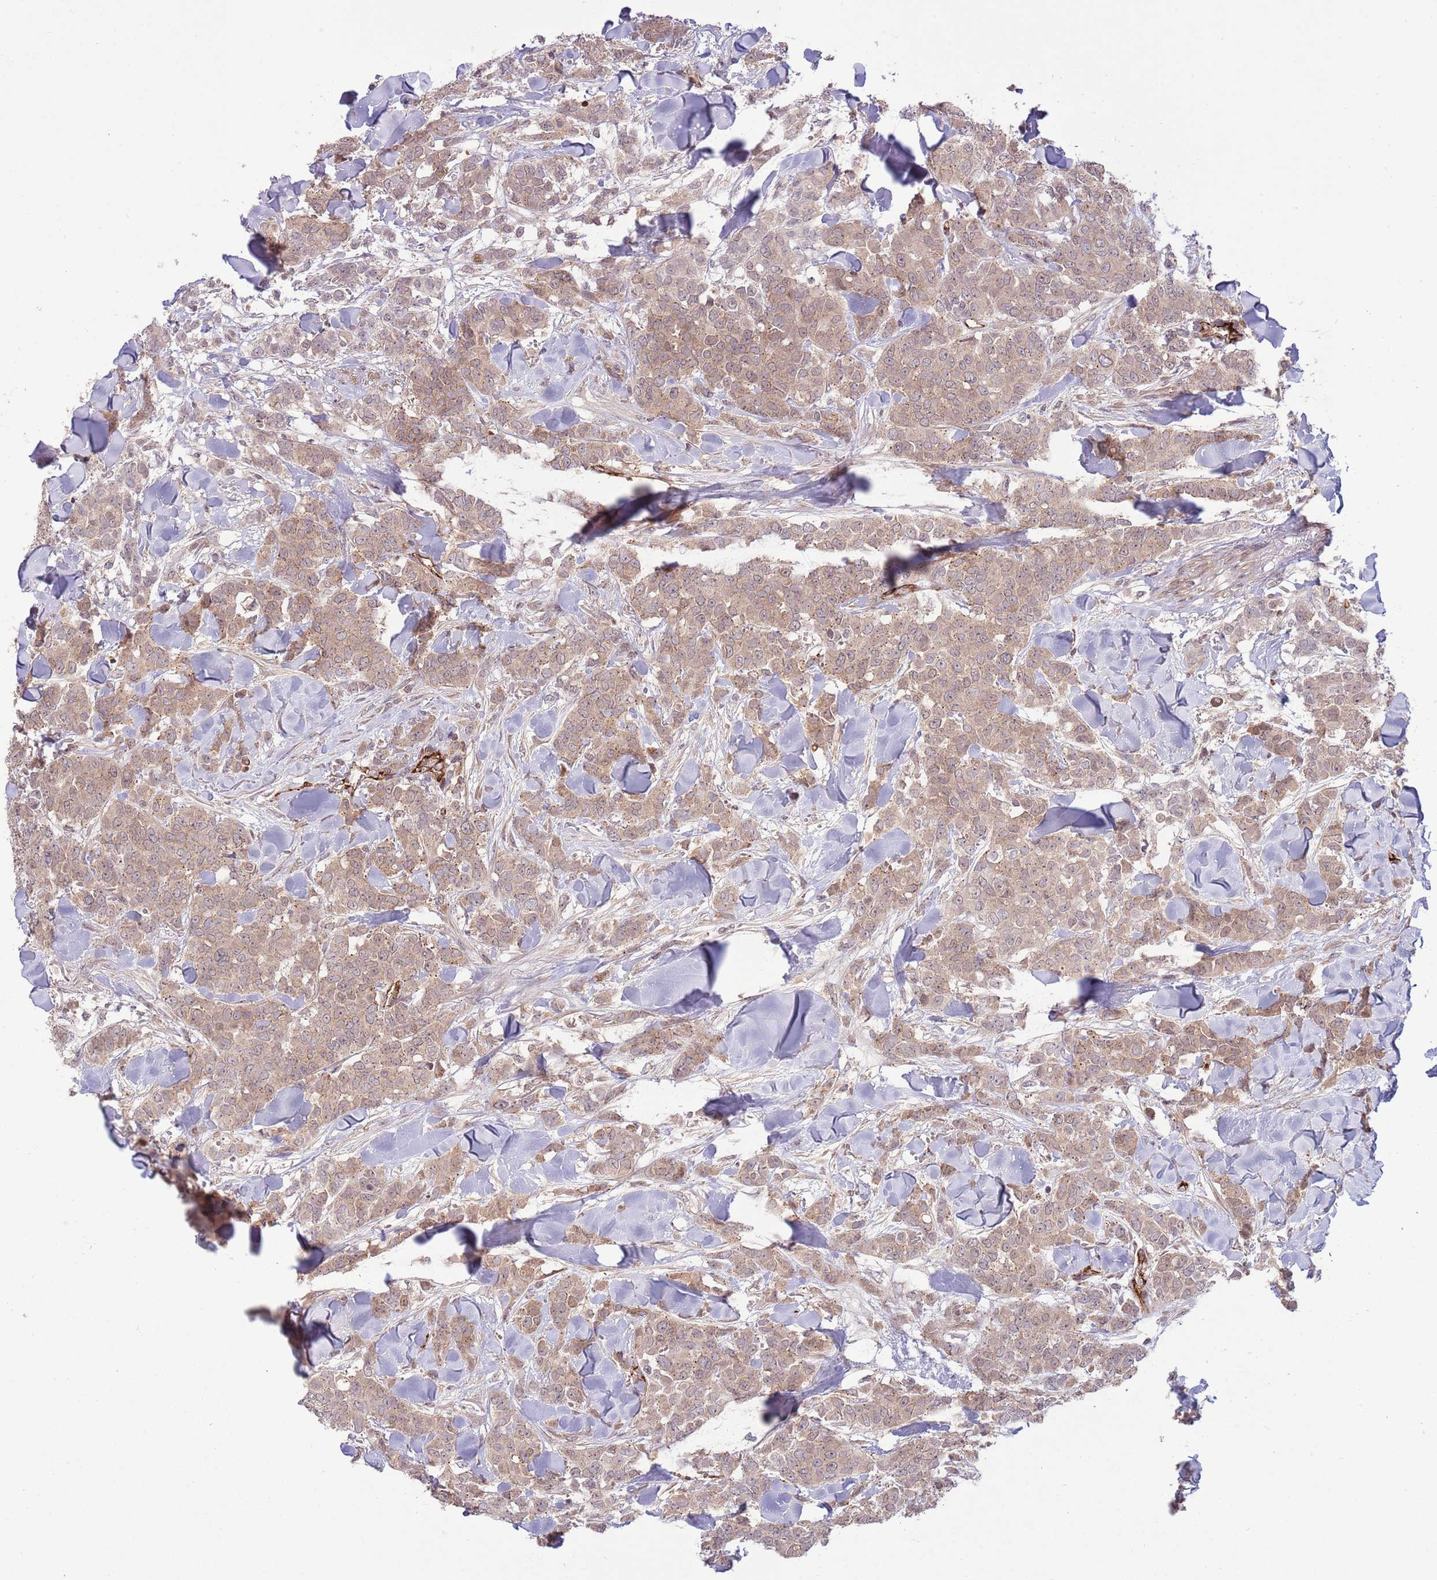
{"staining": {"intensity": "moderate", "quantity": "25%-75%", "location": "cytoplasmic/membranous,nuclear"}, "tissue": "breast cancer", "cell_type": "Tumor cells", "image_type": "cancer", "snomed": [{"axis": "morphology", "description": "Lobular carcinoma"}, {"axis": "topography", "description": "Breast"}], "caption": "Tumor cells display medium levels of moderate cytoplasmic/membranous and nuclear expression in about 25%-75% of cells in human breast cancer (lobular carcinoma).", "gene": "DPP10", "patient": {"sex": "female", "age": 91}}